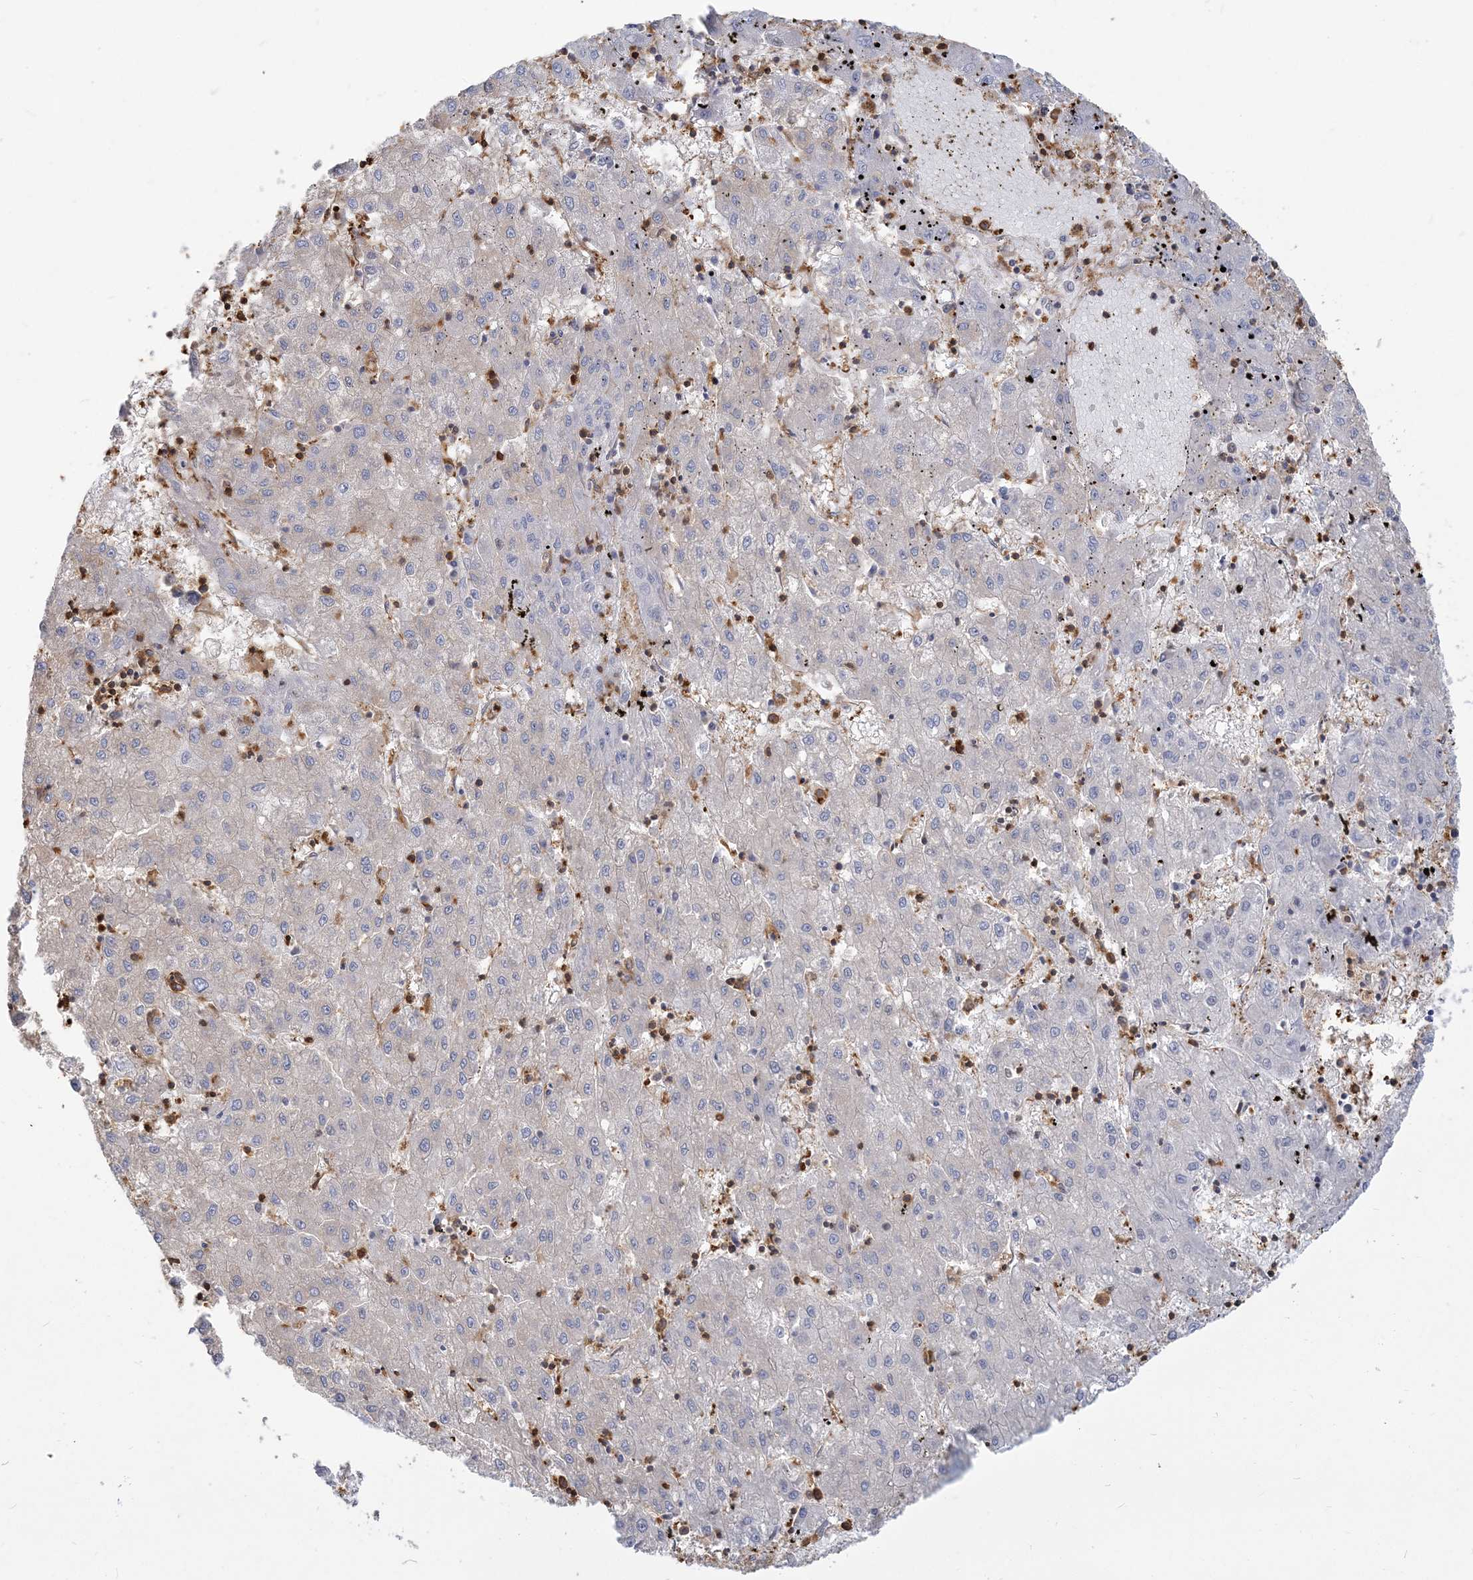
{"staining": {"intensity": "negative", "quantity": "none", "location": "none"}, "tissue": "liver cancer", "cell_type": "Tumor cells", "image_type": "cancer", "snomed": [{"axis": "morphology", "description": "Carcinoma, Hepatocellular, NOS"}, {"axis": "topography", "description": "Liver"}], "caption": "A photomicrograph of liver hepatocellular carcinoma stained for a protein demonstrates no brown staining in tumor cells.", "gene": "ANKS1A", "patient": {"sex": "male", "age": 72}}